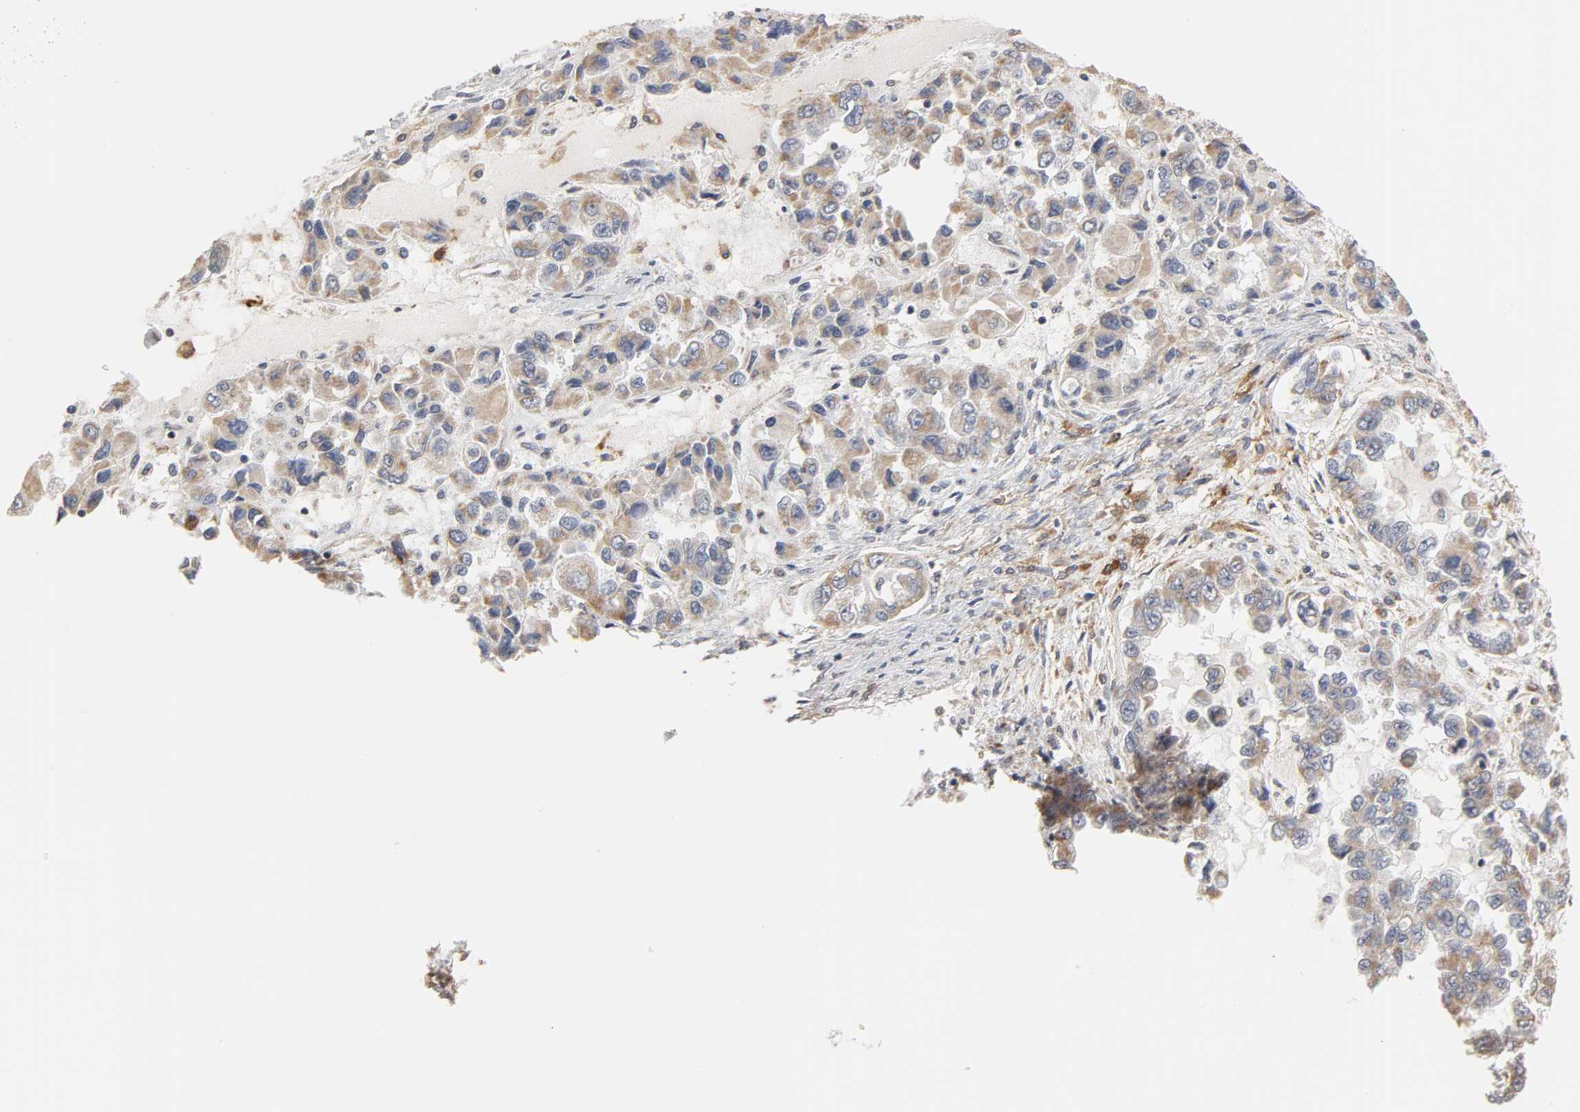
{"staining": {"intensity": "weak", "quantity": ">75%", "location": "cytoplasmic/membranous"}, "tissue": "ovarian cancer", "cell_type": "Tumor cells", "image_type": "cancer", "snomed": [{"axis": "morphology", "description": "Cystadenocarcinoma, serous, NOS"}, {"axis": "topography", "description": "Ovary"}], "caption": "High-power microscopy captured an immunohistochemistry (IHC) photomicrograph of ovarian cancer (serous cystadenocarcinoma), revealing weak cytoplasmic/membranous expression in approximately >75% of tumor cells.", "gene": "GNG2", "patient": {"sex": "female", "age": 84}}